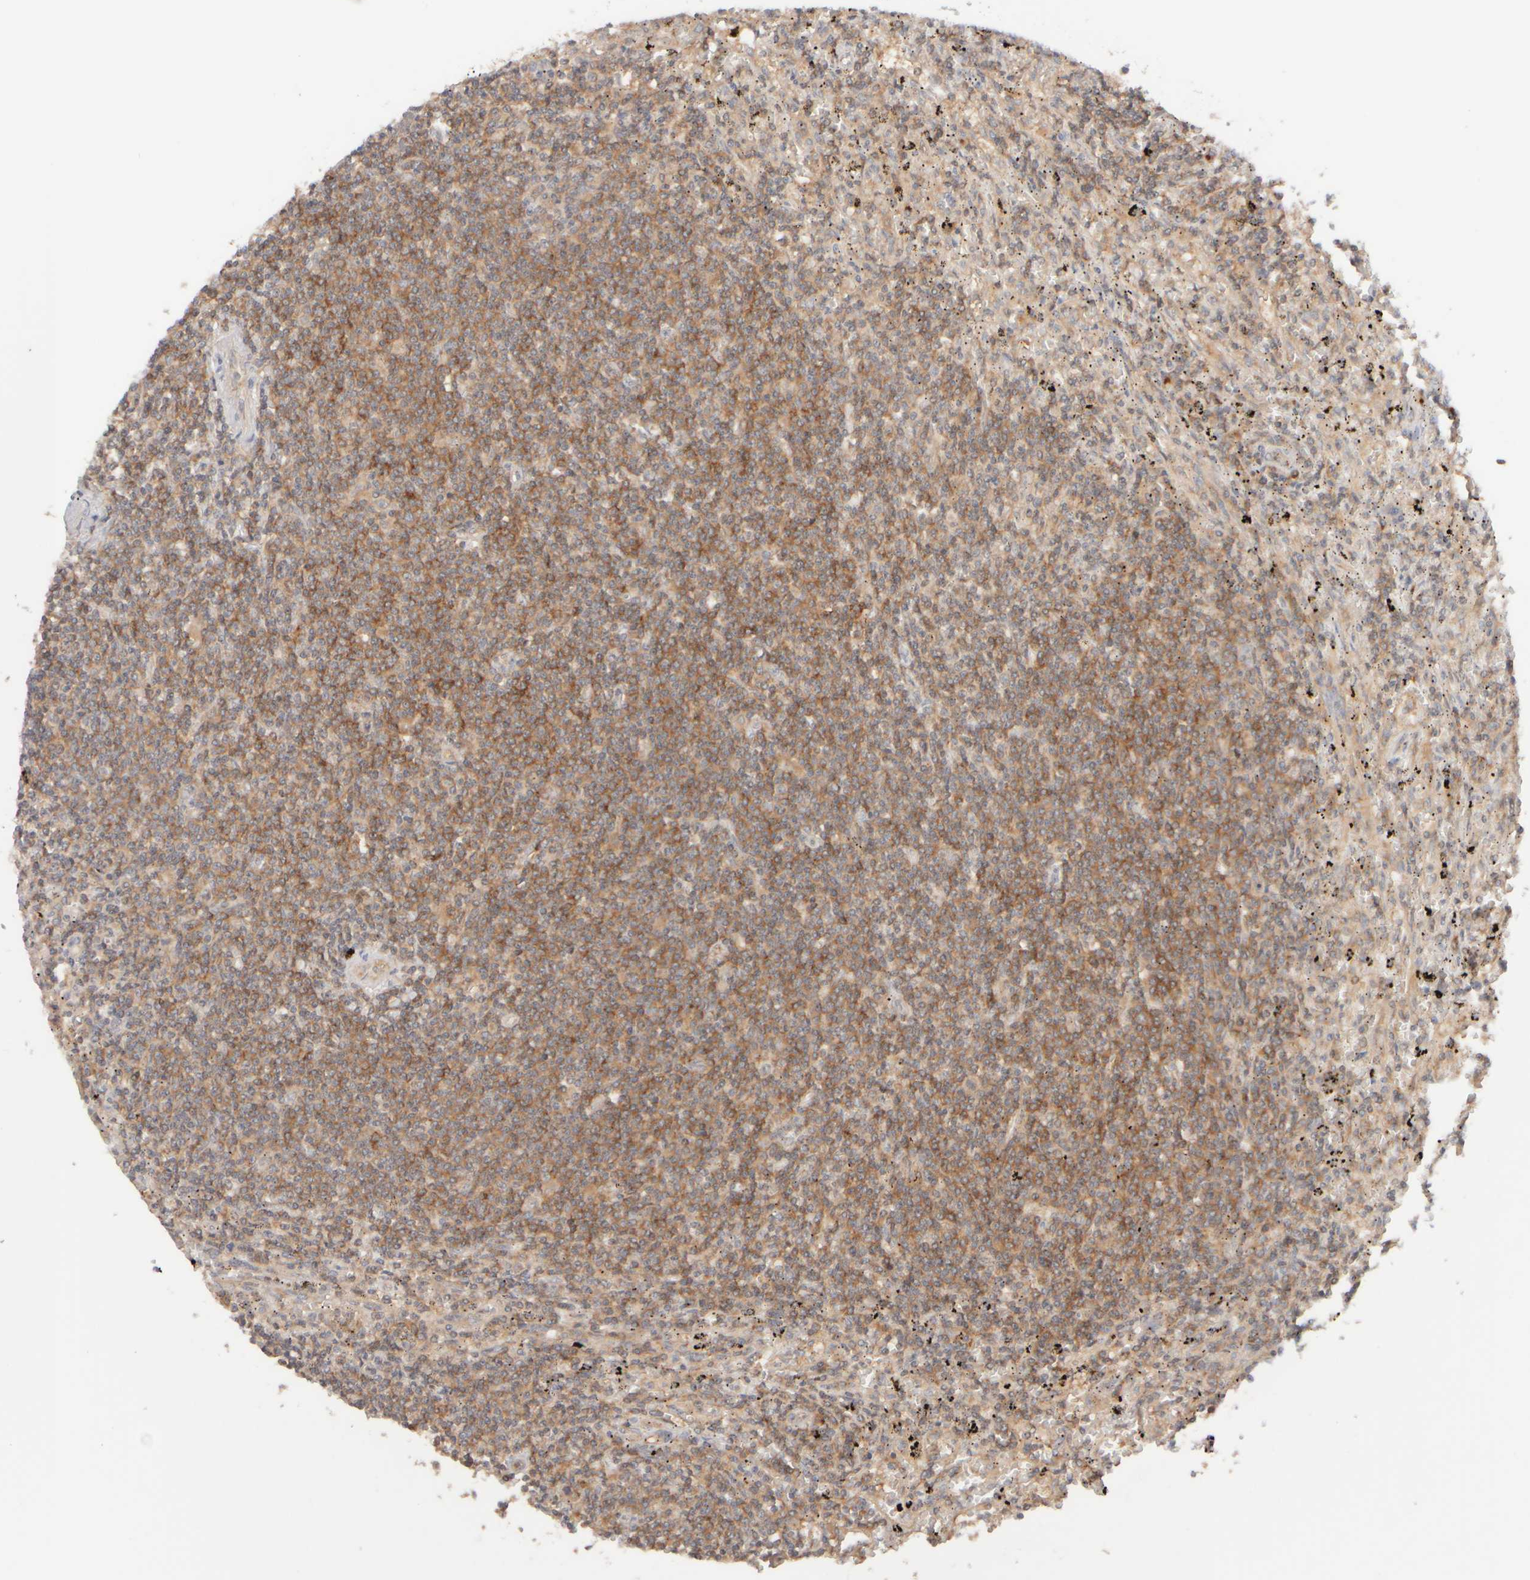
{"staining": {"intensity": "moderate", "quantity": ">75%", "location": "cytoplasmic/membranous"}, "tissue": "lymphoma", "cell_type": "Tumor cells", "image_type": "cancer", "snomed": [{"axis": "morphology", "description": "Malignant lymphoma, non-Hodgkin's type, Low grade"}, {"axis": "topography", "description": "Spleen"}], "caption": "About >75% of tumor cells in lymphoma reveal moderate cytoplasmic/membranous protein positivity as visualized by brown immunohistochemical staining.", "gene": "RABEP1", "patient": {"sex": "male", "age": 76}}